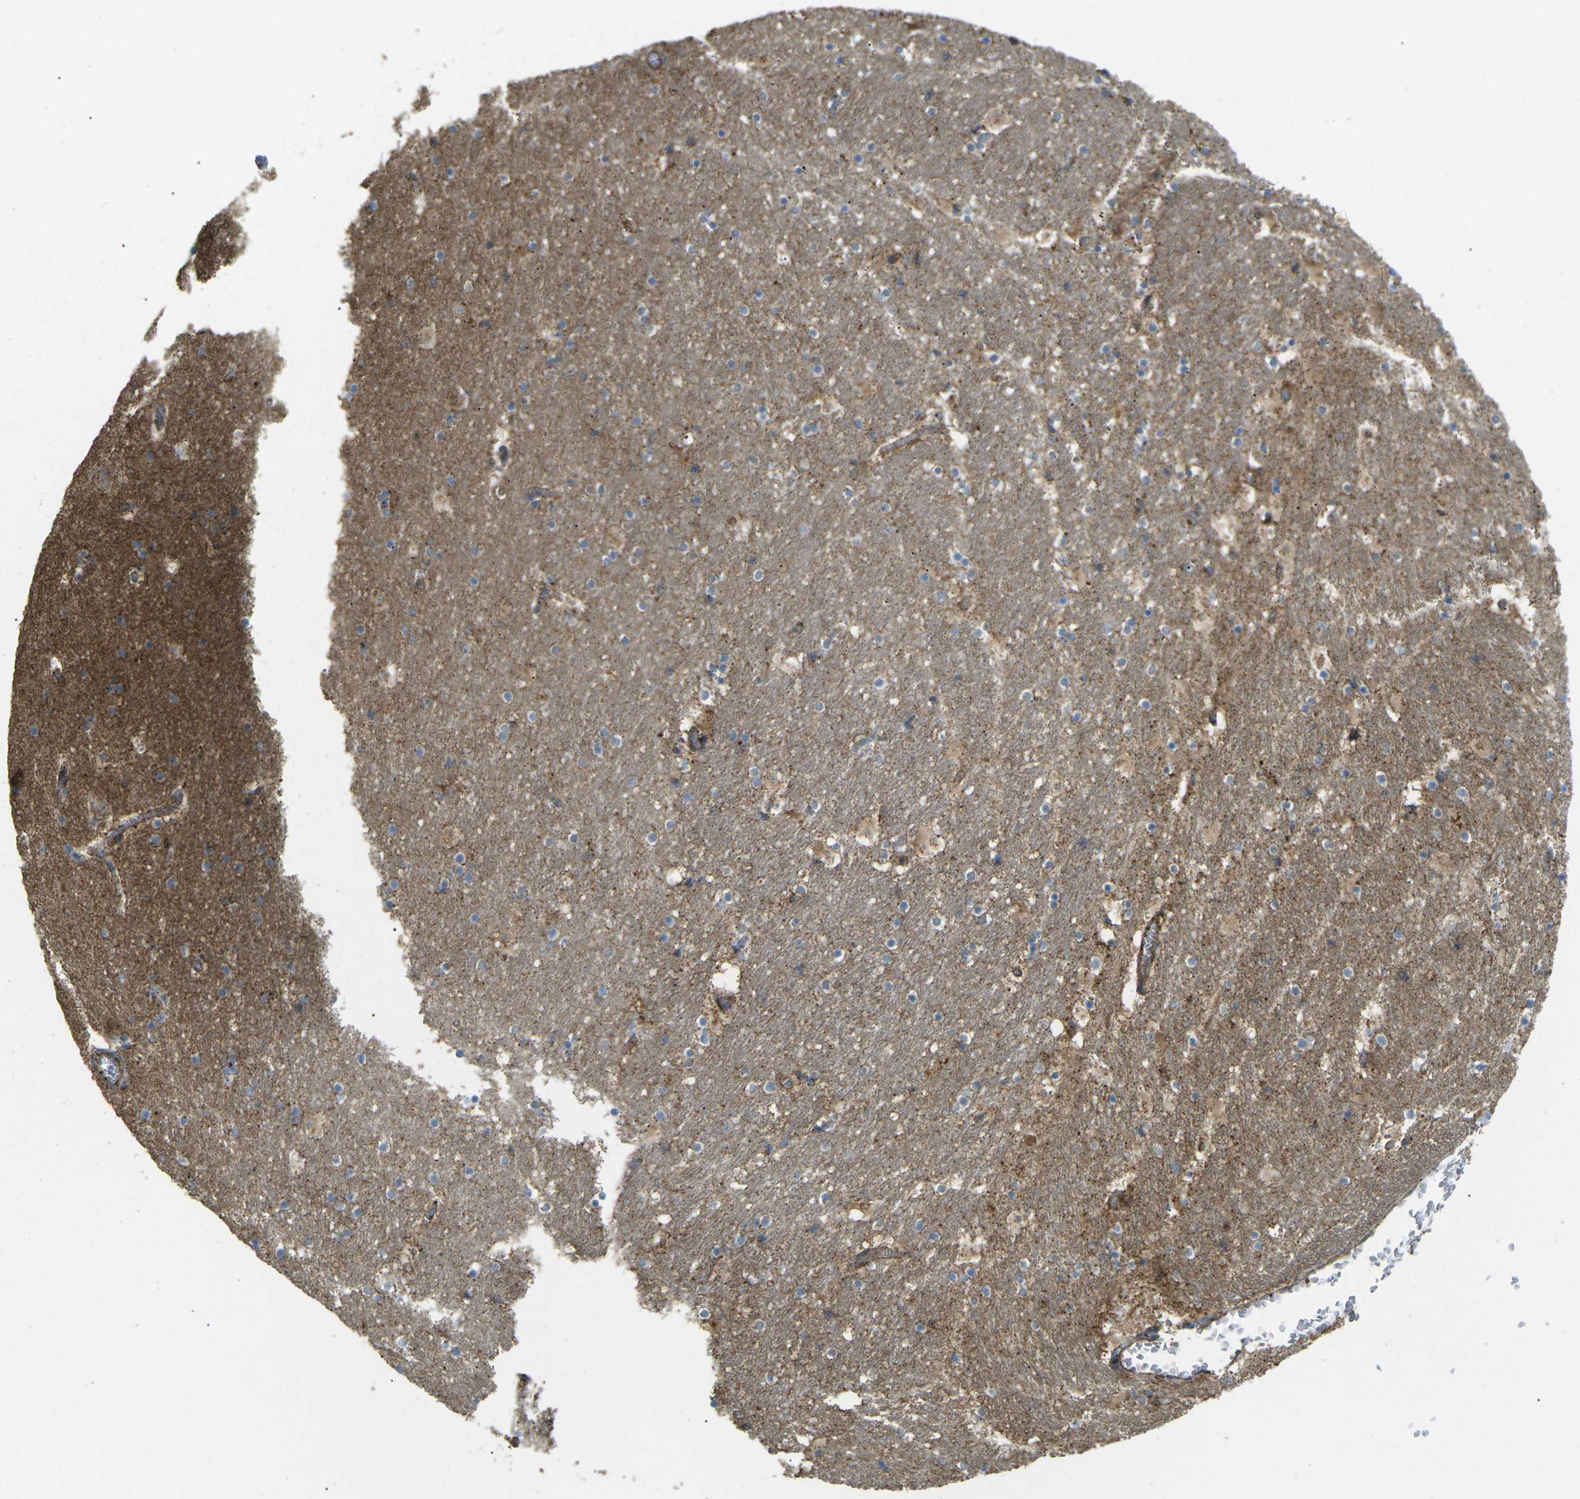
{"staining": {"intensity": "moderate", "quantity": "25%-75%", "location": "cytoplasmic/membranous"}, "tissue": "hippocampus", "cell_type": "Glial cells", "image_type": "normal", "snomed": [{"axis": "morphology", "description": "Normal tissue, NOS"}, {"axis": "topography", "description": "Hippocampus"}], "caption": "An immunohistochemistry micrograph of benign tissue is shown. Protein staining in brown shows moderate cytoplasmic/membranous positivity in hippocampus within glial cells.", "gene": "CHMP3", "patient": {"sex": "male", "age": 45}}